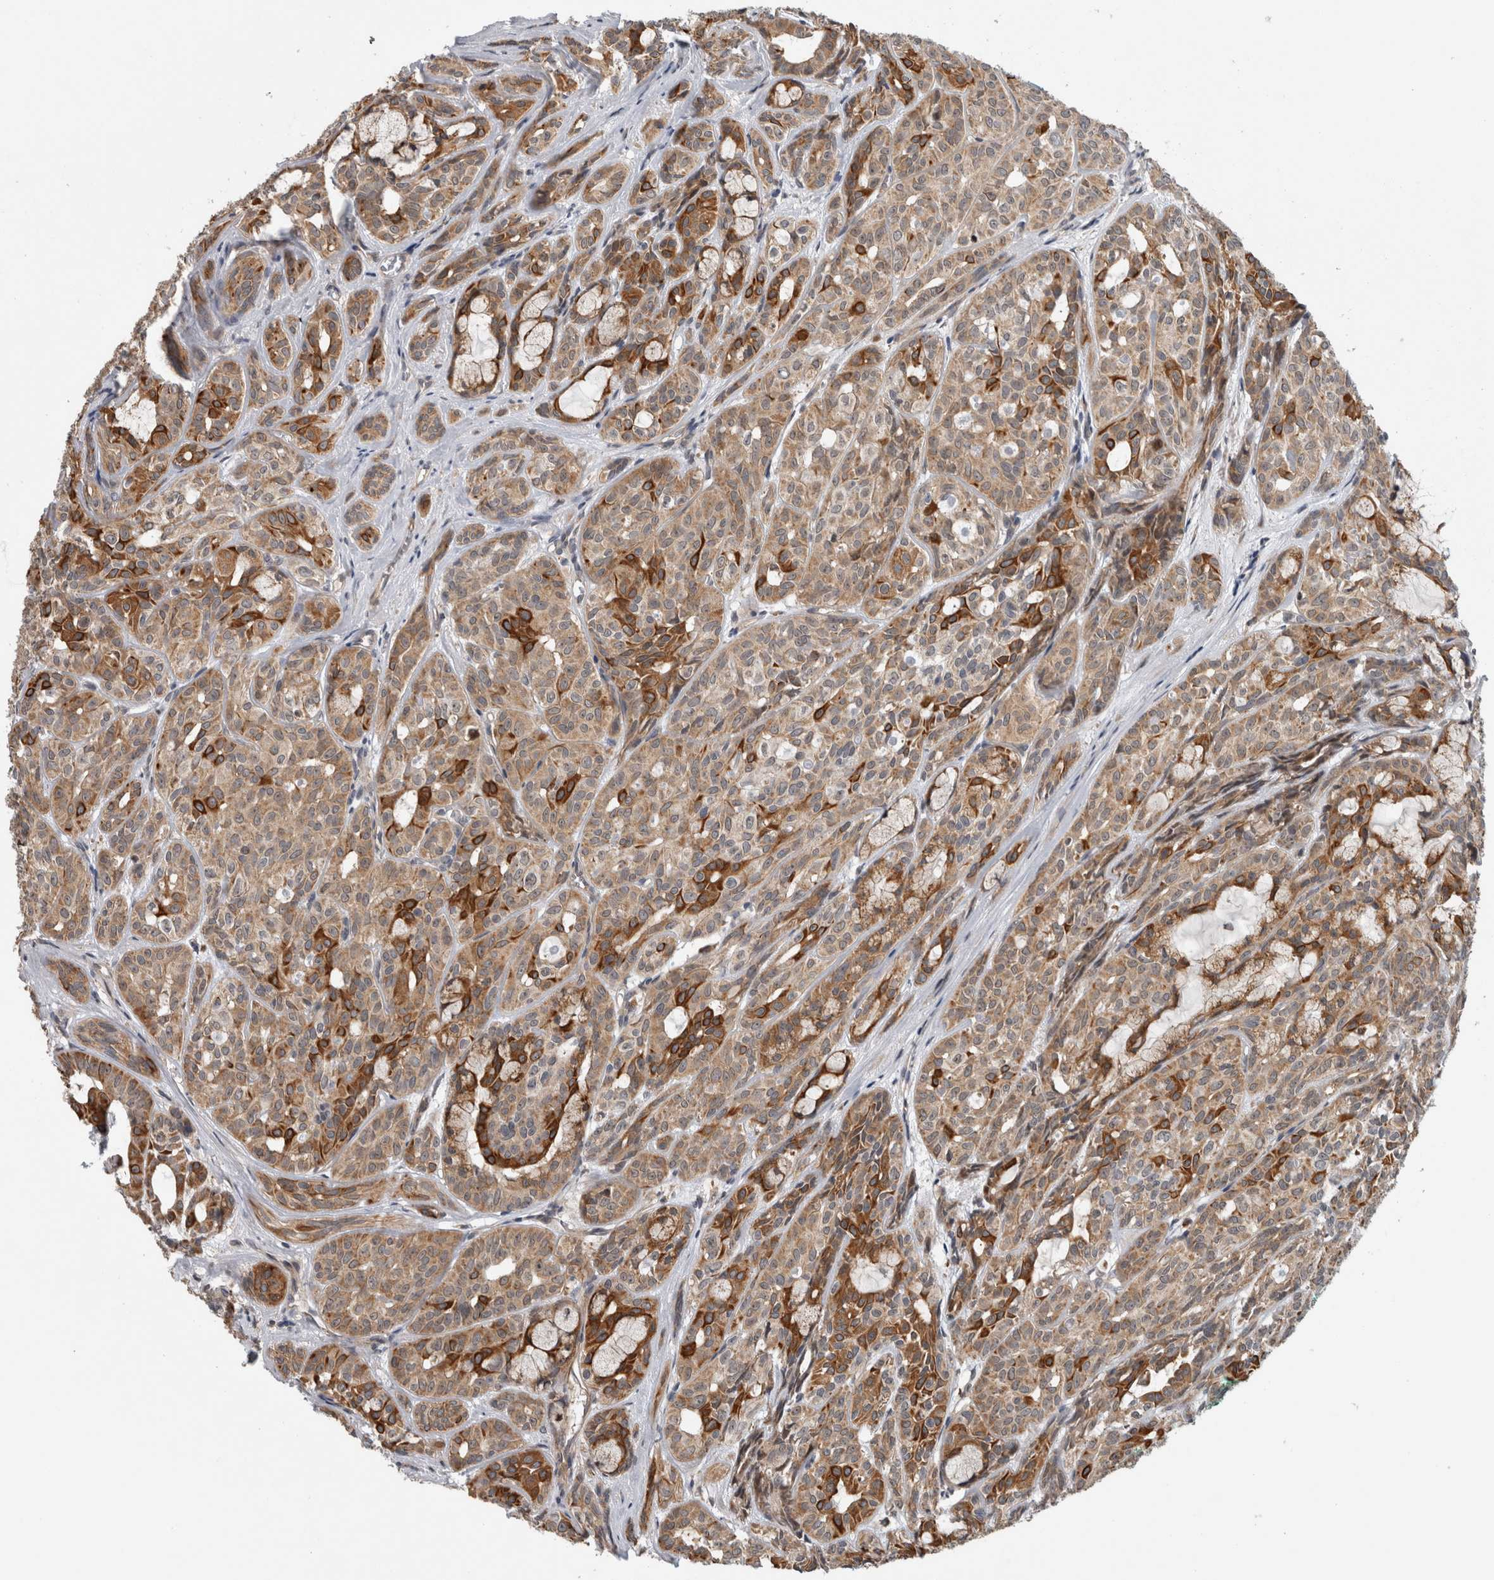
{"staining": {"intensity": "moderate", "quantity": ">75%", "location": "cytoplasmic/membranous"}, "tissue": "head and neck cancer", "cell_type": "Tumor cells", "image_type": "cancer", "snomed": [{"axis": "morphology", "description": "Adenocarcinoma, NOS"}, {"axis": "topography", "description": "Salivary gland, NOS"}, {"axis": "topography", "description": "Head-Neck"}], "caption": "Human adenocarcinoma (head and neck) stained with a protein marker shows moderate staining in tumor cells.", "gene": "ADGRL3", "patient": {"sex": "female", "age": 76}}